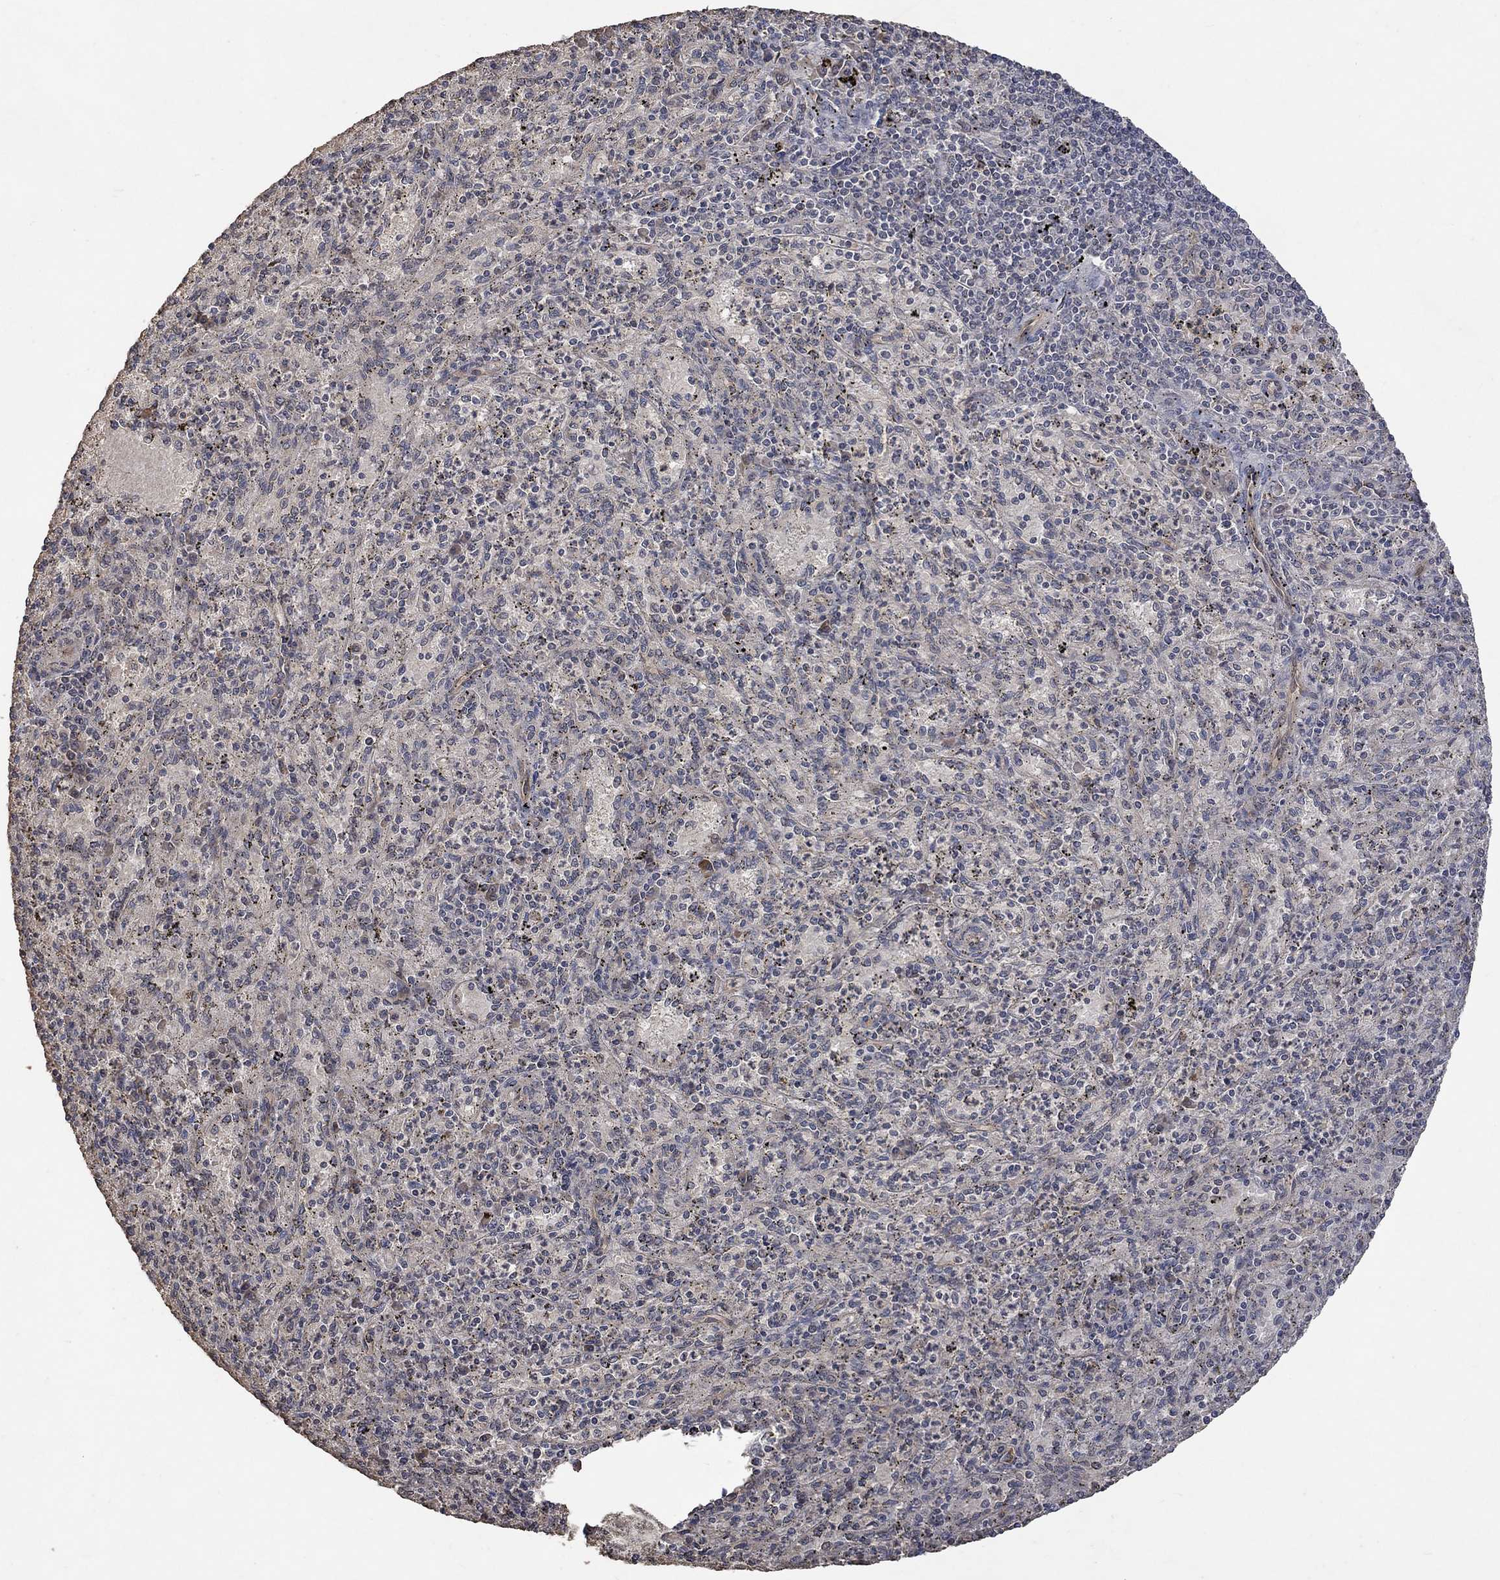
{"staining": {"intensity": "negative", "quantity": "none", "location": "none"}, "tissue": "spleen", "cell_type": "Cells in red pulp", "image_type": "normal", "snomed": [{"axis": "morphology", "description": "Normal tissue, NOS"}, {"axis": "topography", "description": "Spleen"}], "caption": "This is an IHC image of unremarkable human spleen. There is no positivity in cells in red pulp.", "gene": "GRIN2D", "patient": {"sex": "male", "age": 60}}